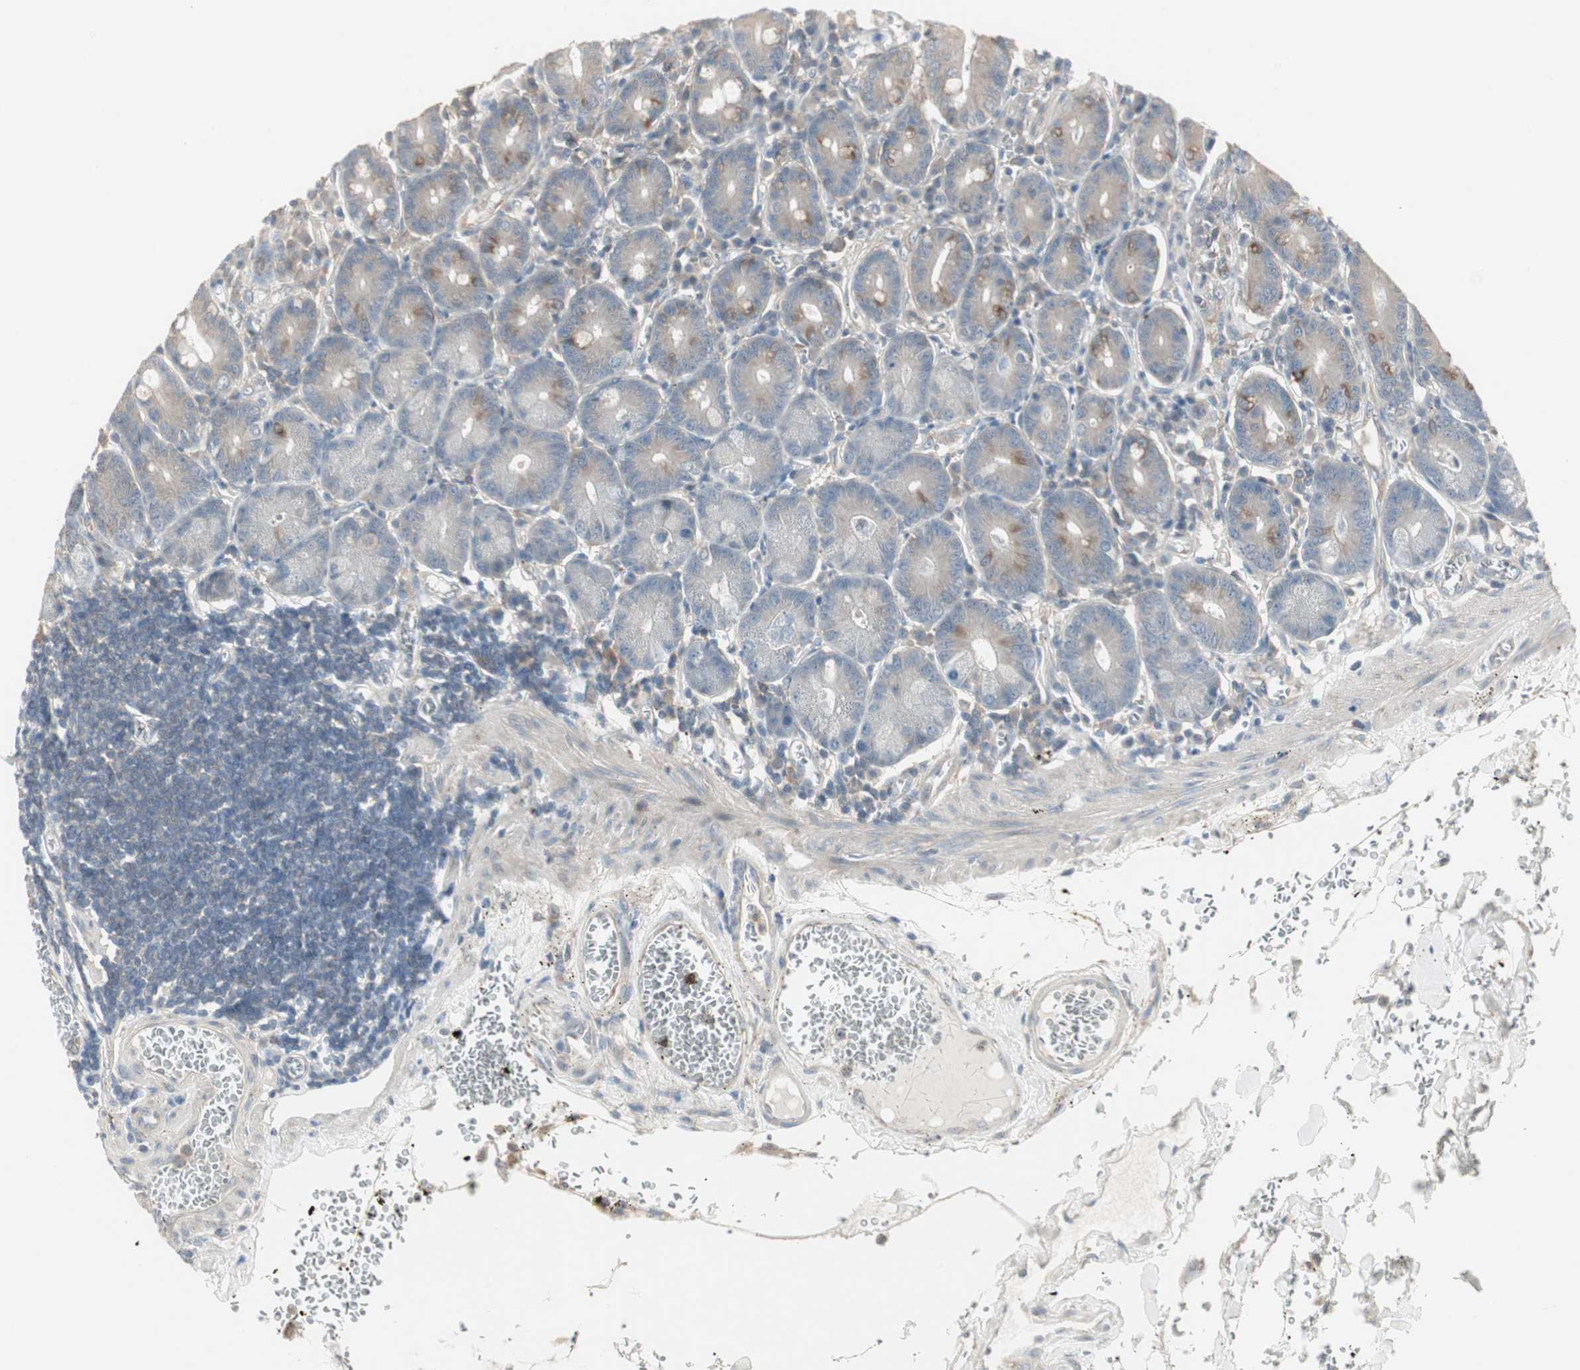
{"staining": {"intensity": "weak", "quantity": "<25%", "location": "cytoplasmic/membranous"}, "tissue": "small intestine", "cell_type": "Glandular cells", "image_type": "normal", "snomed": [{"axis": "morphology", "description": "Normal tissue, NOS"}, {"axis": "topography", "description": "Small intestine"}], "caption": "A high-resolution image shows immunohistochemistry (IHC) staining of unremarkable small intestine, which reveals no significant expression in glandular cells.", "gene": "ZFP36", "patient": {"sex": "male", "age": 71}}